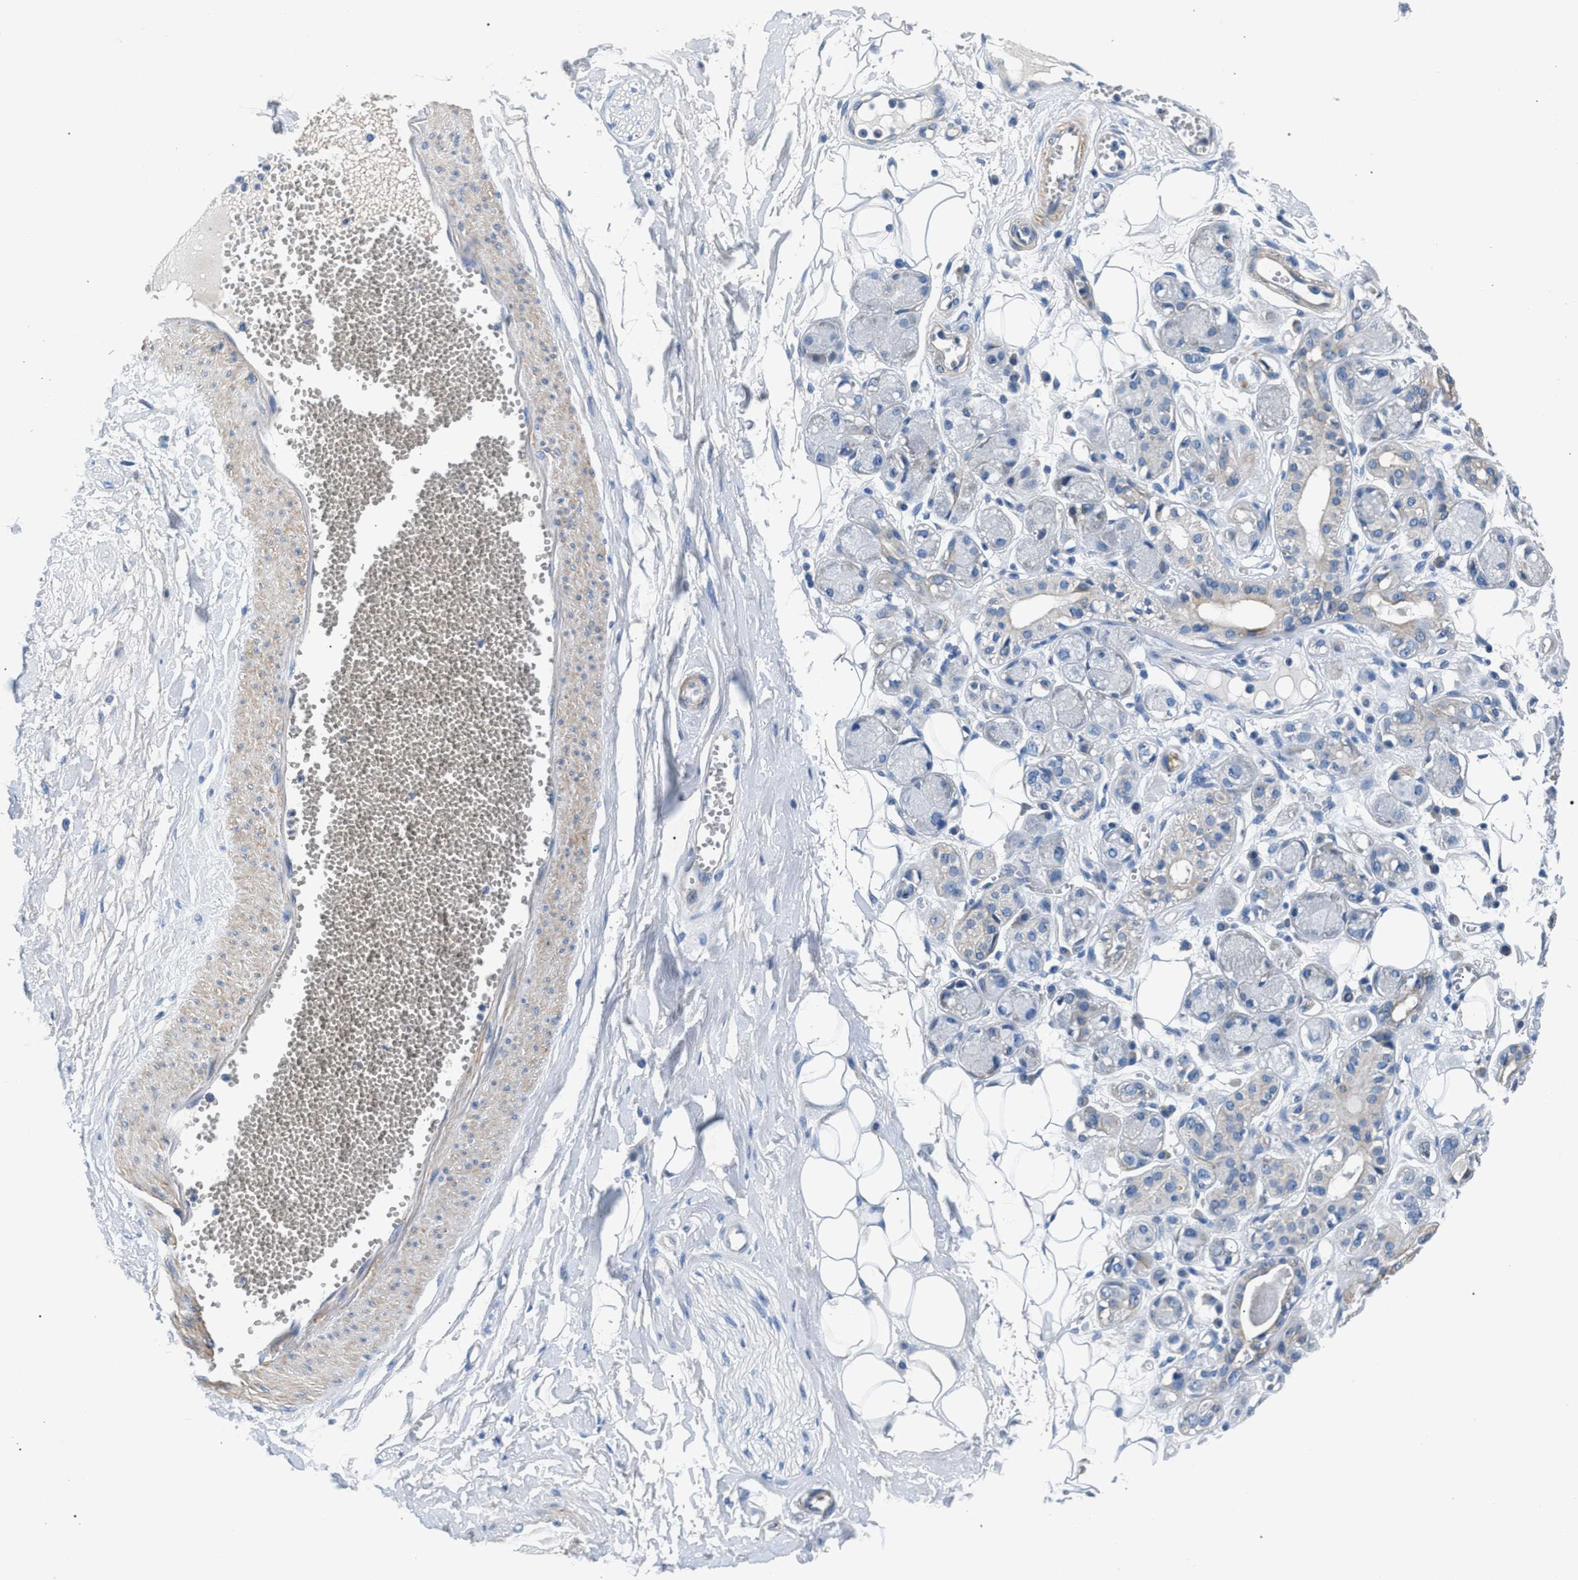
{"staining": {"intensity": "negative", "quantity": "none", "location": "none"}, "tissue": "adipose tissue", "cell_type": "Adipocytes", "image_type": "normal", "snomed": [{"axis": "morphology", "description": "Normal tissue, NOS"}, {"axis": "morphology", "description": "Inflammation, NOS"}, {"axis": "topography", "description": "Salivary gland"}, {"axis": "topography", "description": "Peripheral nerve tissue"}], "caption": "Immunohistochemical staining of normal human adipose tissue exhibits no significant expression in adipocytes. Brightfield microscopy of immunohistochemistry stained with DAB (3,3'-diaminobenzidine) (brown) and hematoxylin (blue), captured at high magnification.", "gene": "CDRT4", "patient": {"sex": "female", "age": 75}}